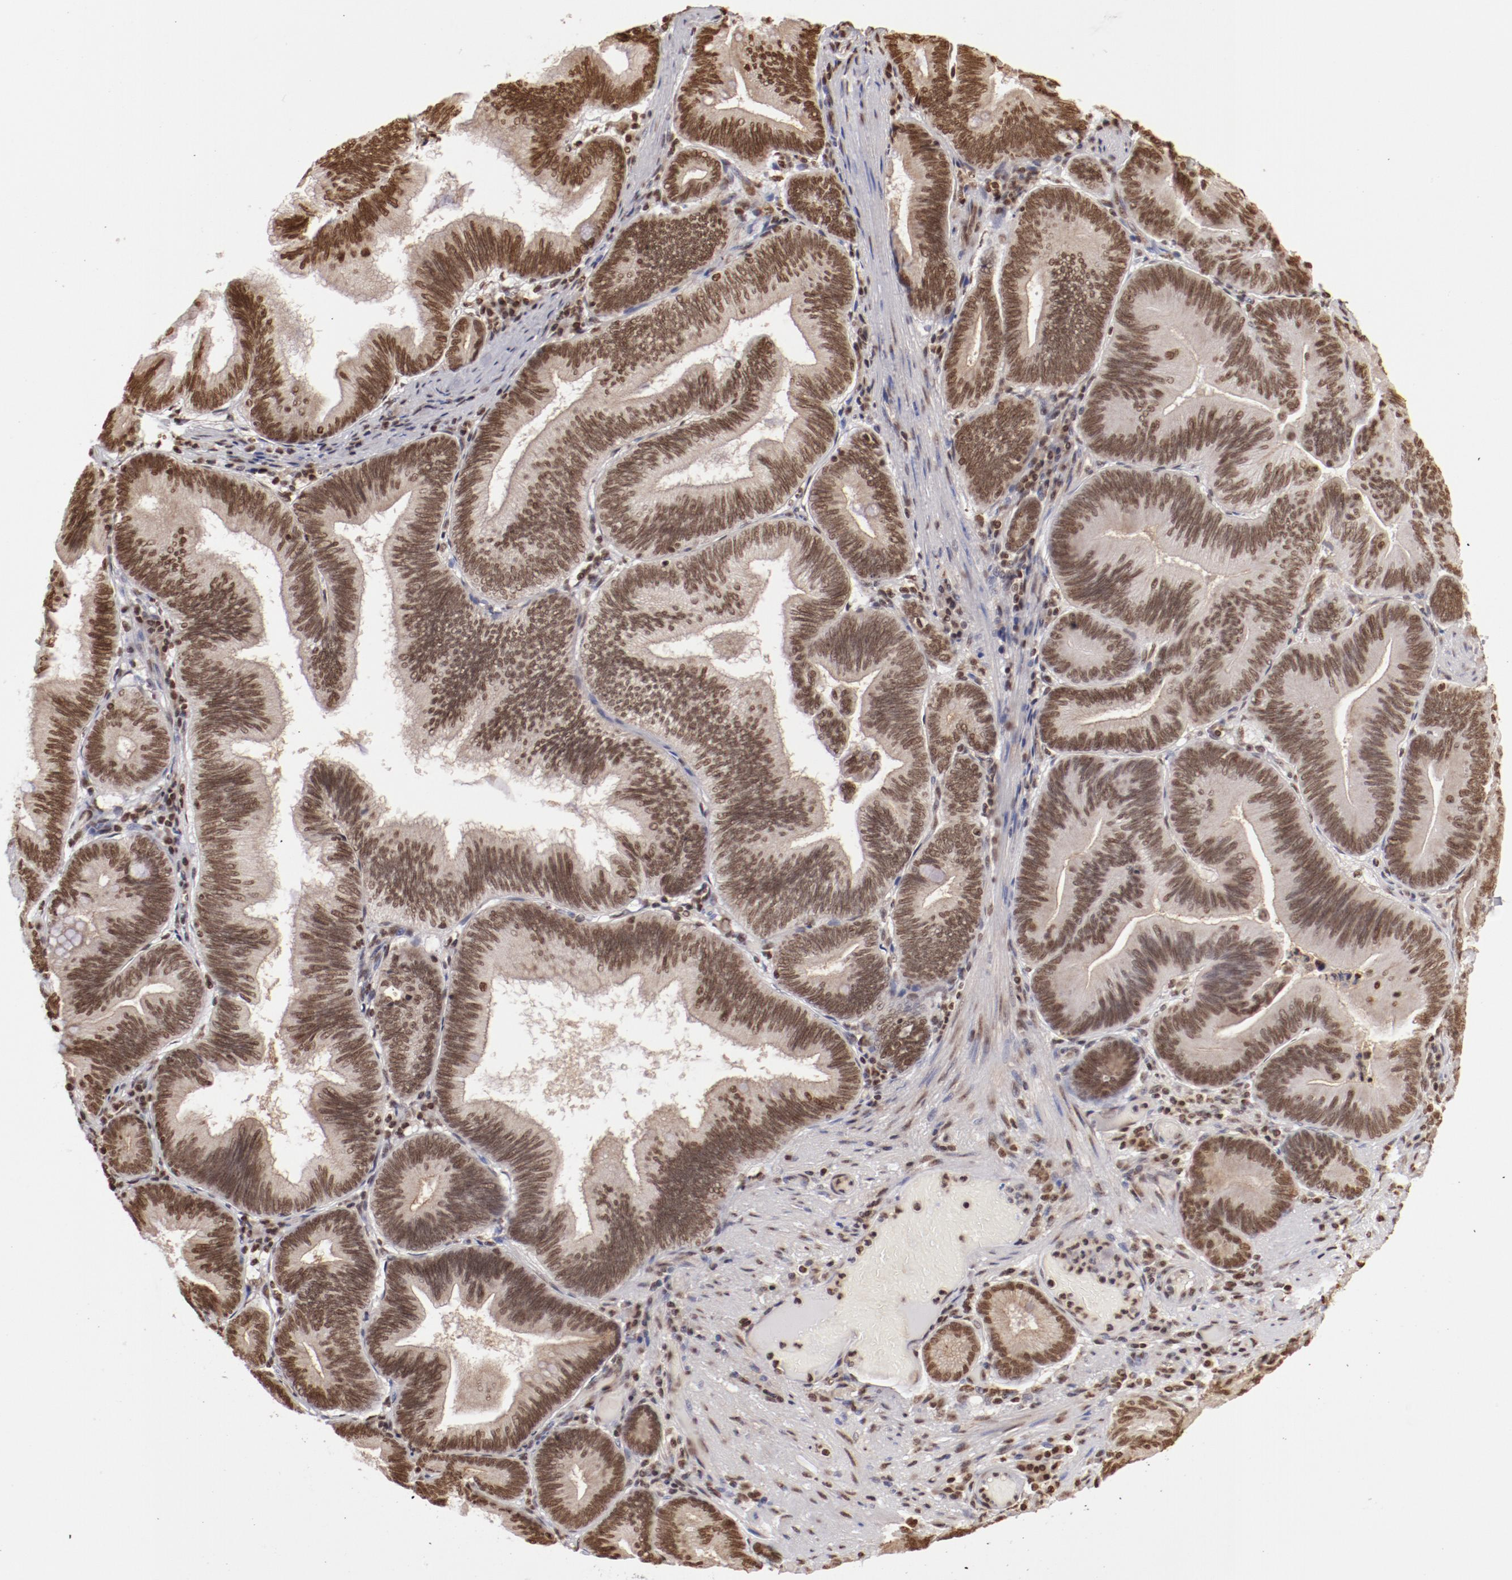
{"staining": {"intensity": "moderate", "quantity": ">75%", "location": "nuclear"}, "tissue": "pancreatic cancer", "cell_type": "Tumor cells", "image_type": "cancer", "snomed": [{"axis": "morphology", "description": "Adenocarcinoma, NOS"}, {"axis": "topography", "description": "Pancreas"}], "caption": "IHC photomicrograph of pancreatic cancer stained for a protein (brown), which reveals medium levels of moderate nuclear expression in about >75% of tumor cells.", "gene": "ABL2", "patient": {"sex": "male", "age": 82}}